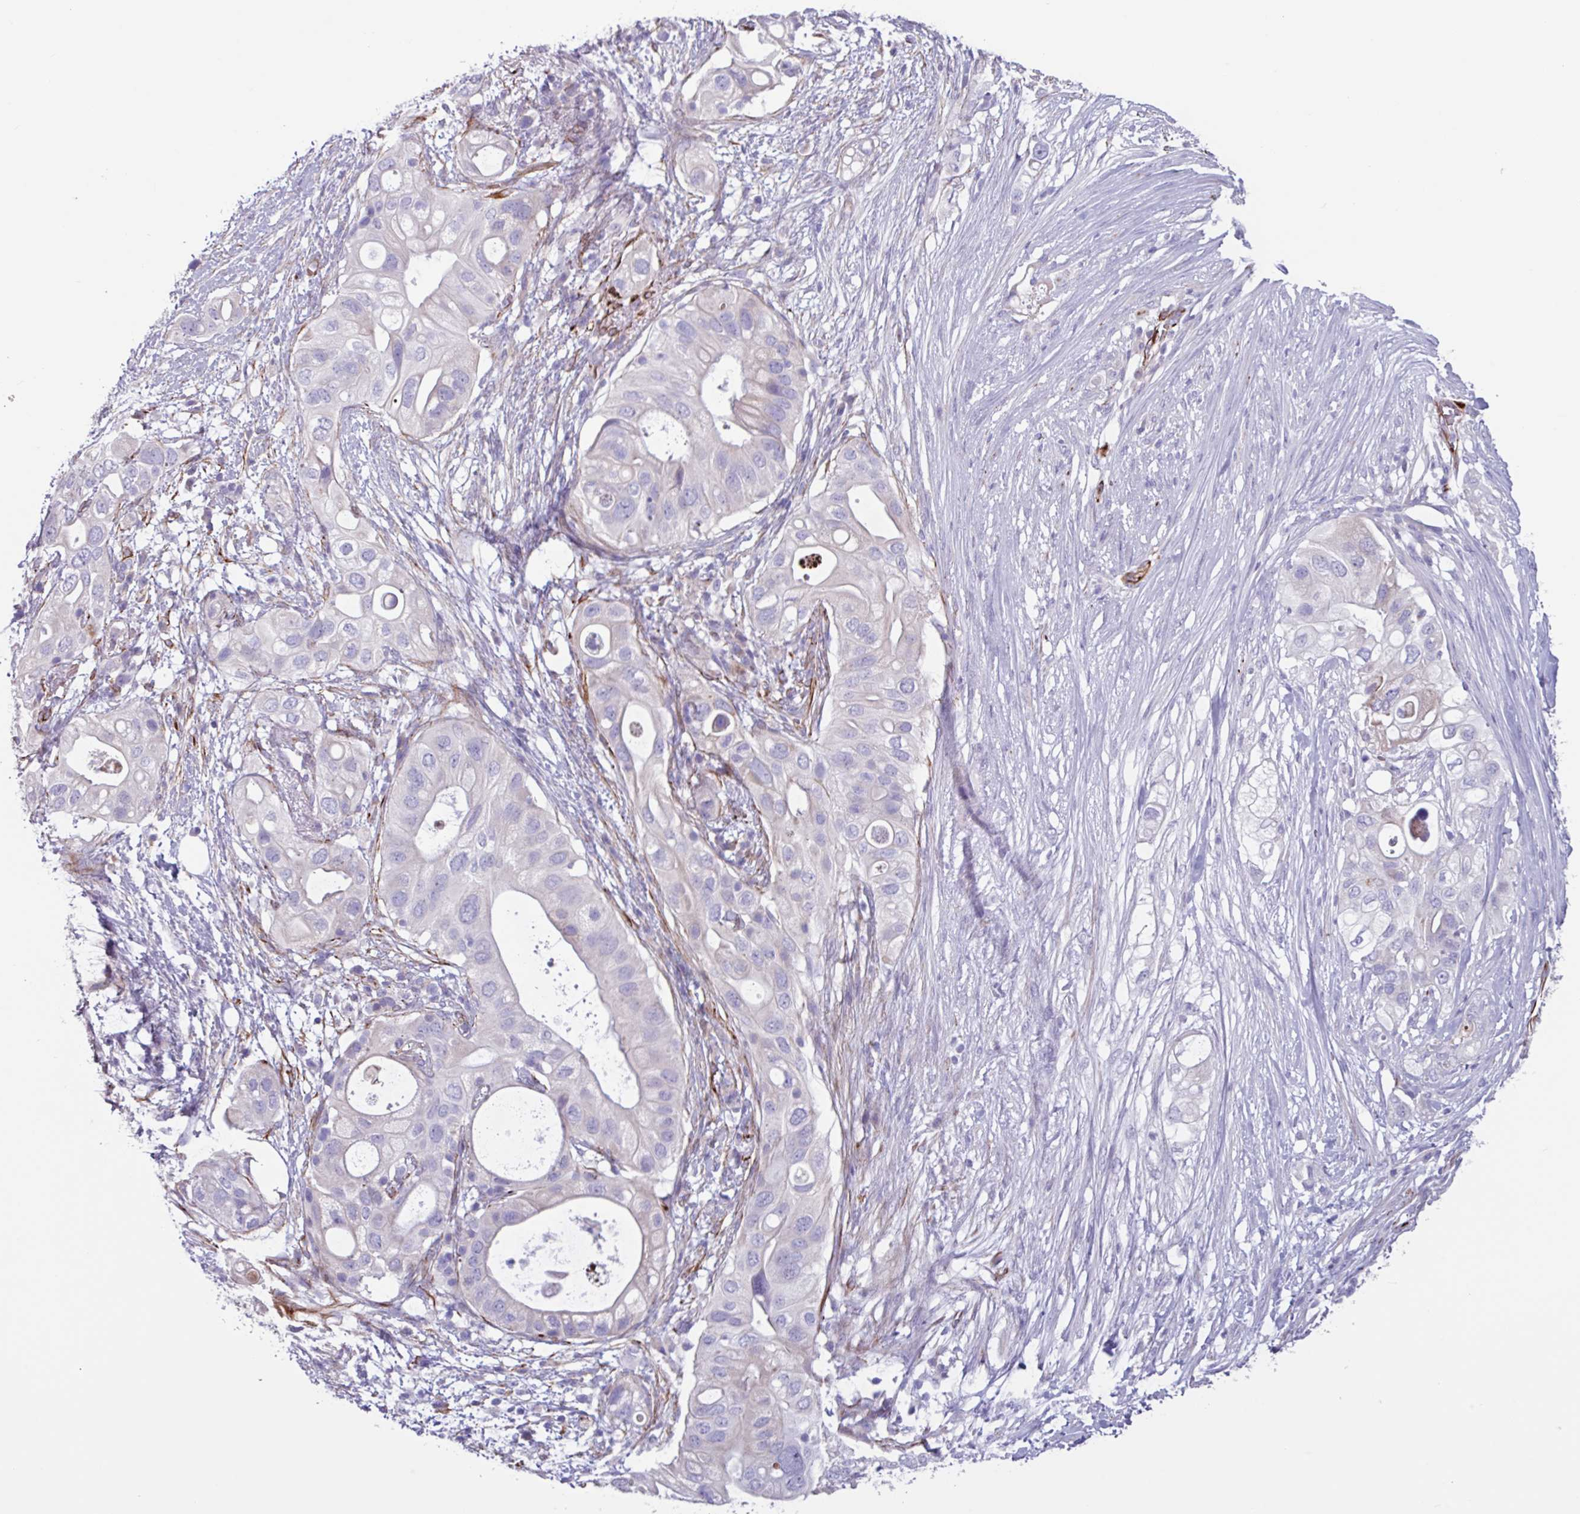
{"staining": {"intensity": "negative", "quantity": "none", "location": "none"}, "tissue": "pancreatic cancer", "cell_type": "Tumor cells", "image_type": "cancer", "snomed": [{"axis": "morphology", "description": "Adenocarcinoma, NOS"}, {"axis": "topography", "description": "Pancreas"}], "caption": "IHC of human pancreatic cancer displays no expression in tumor cells. The staining is performed using DAB (3,3'-diaminobenzidine) brown chromogen with nuclei counter-stained in using hematoxylin.", "gene": "BTD", "patient": {"sex": "female", "age": 72}}